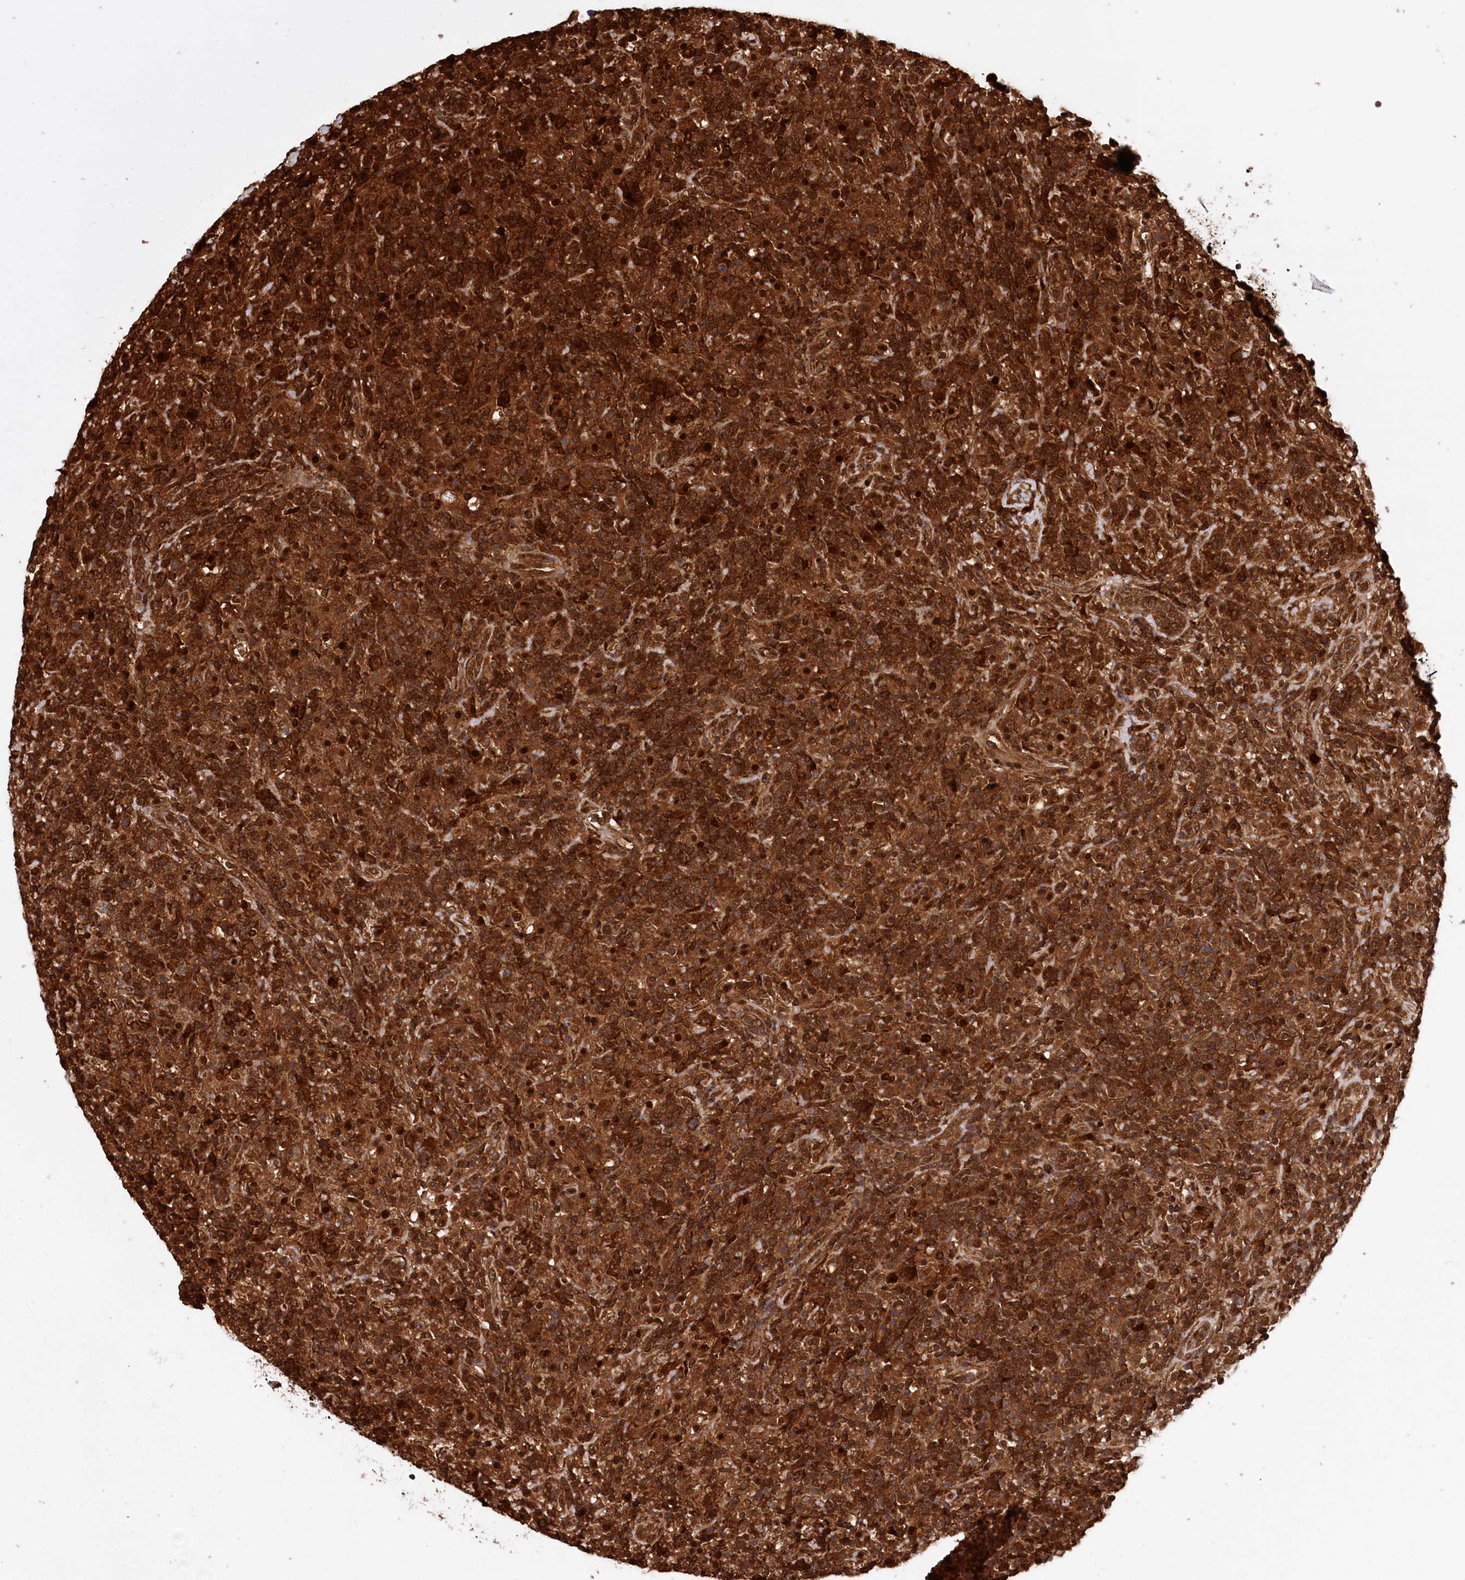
{"staining": {"intensity": "strong", "quantity": ">75%", "location": "cytoplasmic/membranous"}, "tissue": "lymphoma", "cell_type": "Tumor cells", "image_type": "cancer", "snomed": [{"axis": "morphology", "description": "Hodgkin's disease, NOS"}, {"axis": "topography", "description": "Lymph node"}], "caption": "Protein staining of lymphoma tissue displays strong cytoplasmic/membranous staining in about >75% of tumor cells. The protein of interest is shown in brown color, while the nuclei are stained blue.", "gene": "LSG1", "patient": {"sex": "male", "age": 70}}